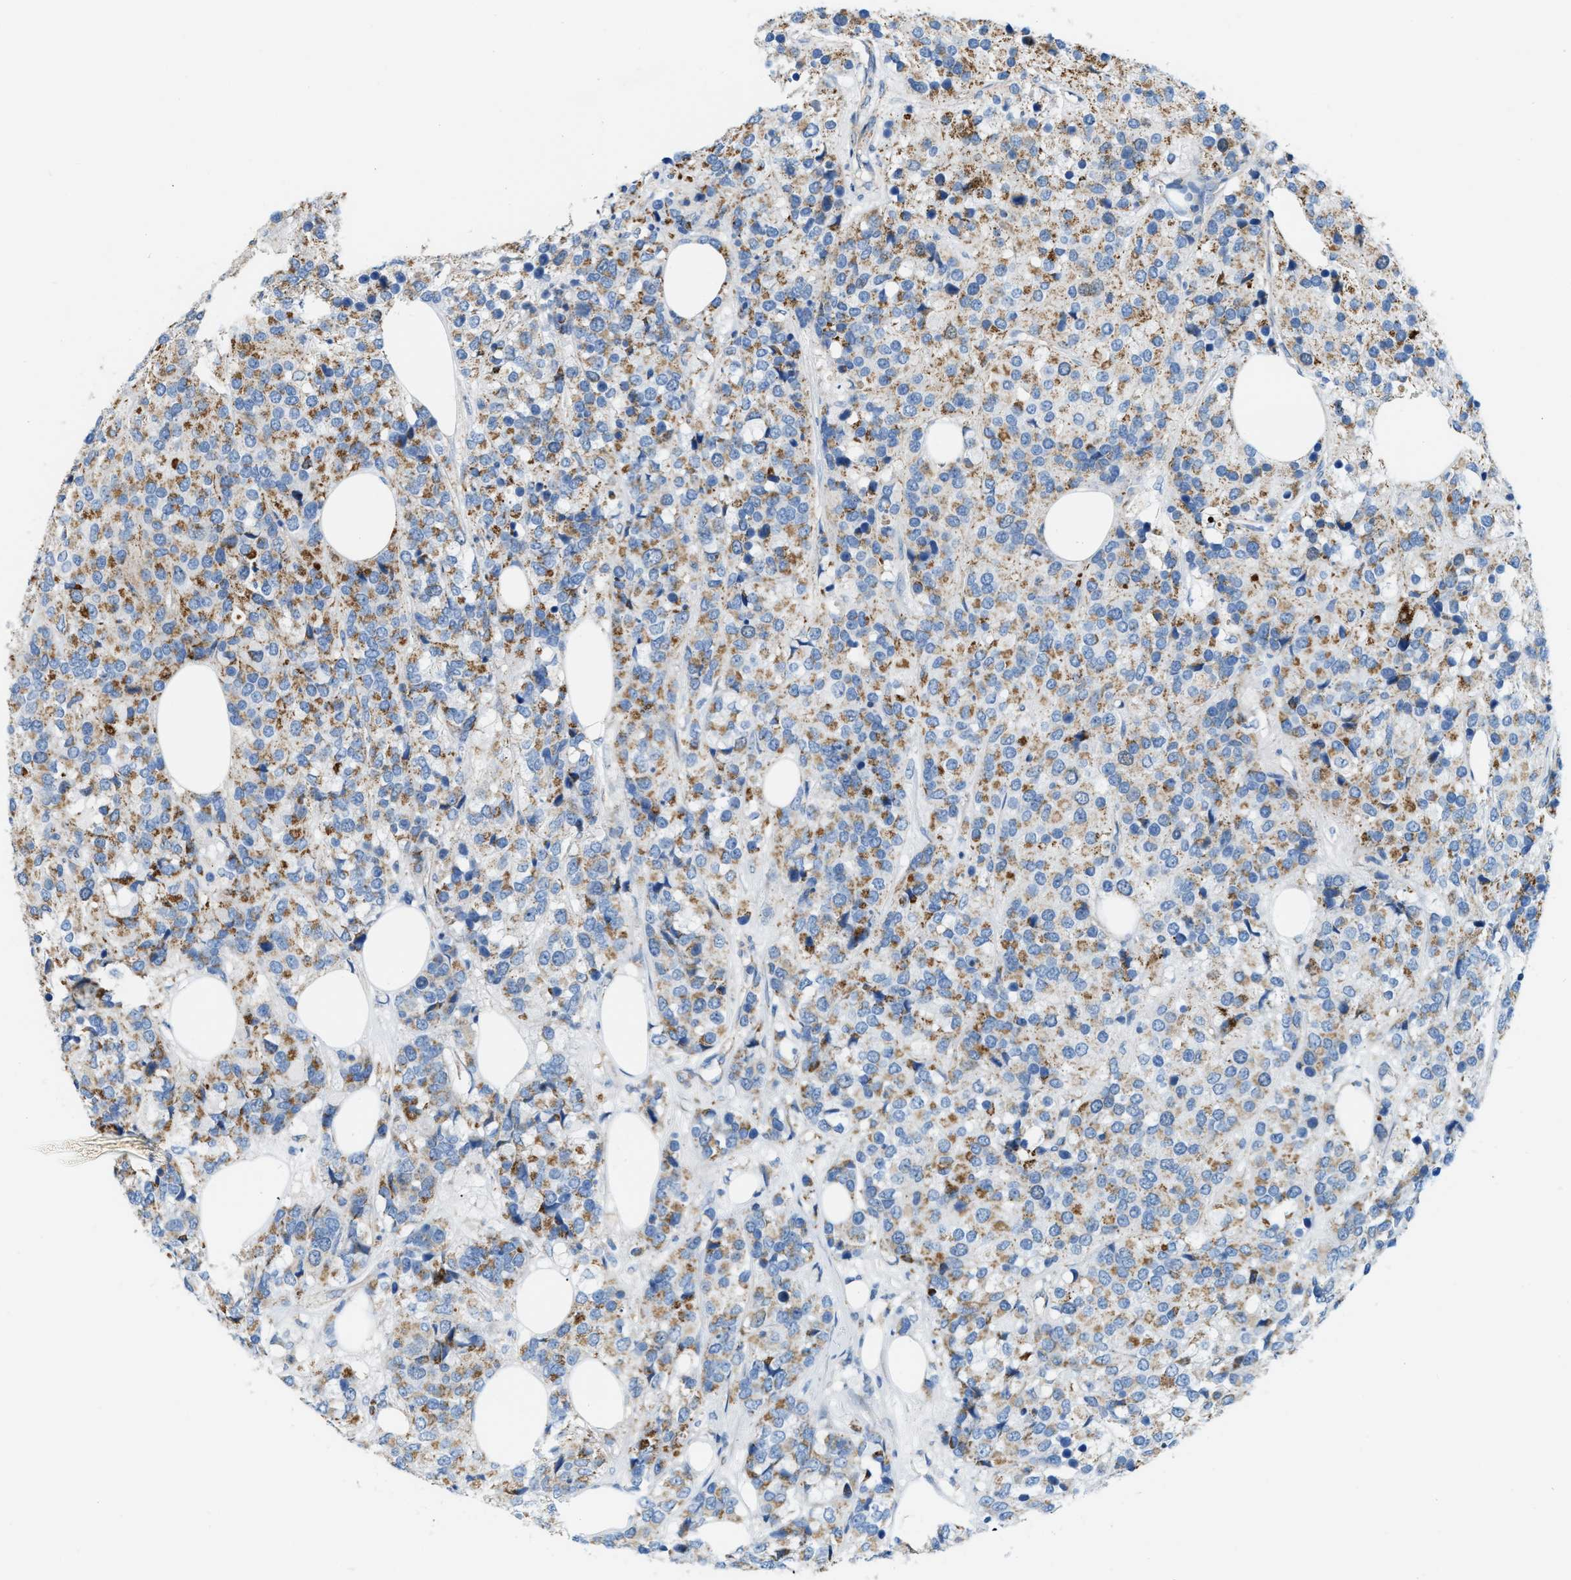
{"staining": {"intensity": "moderate", "quantity": ">75%", "location": "cytoplasmic/membranous"}, "tissue": "breast cancer", "cell_type": "Tumor cells", "image_type": "cancer", "snomed": [{"axis": "morphology", "description": "Lobular carcinoma"}, {"axis": "topography", "description": "Breast"}], "caption": "An immunohistochemistry (IHC) micrograph of tumor tissue is shown. Protein staining in brown labels moderate cytoplasmic/membranous positivity in breast cancer within tumor cells. The staining is performed using DAB brown chromogen to label protein expression. The nuclei are counter-stained blue using hematoxylin.", "gene": "JADE1", "patient": {"sex": "female", "age": 59}}